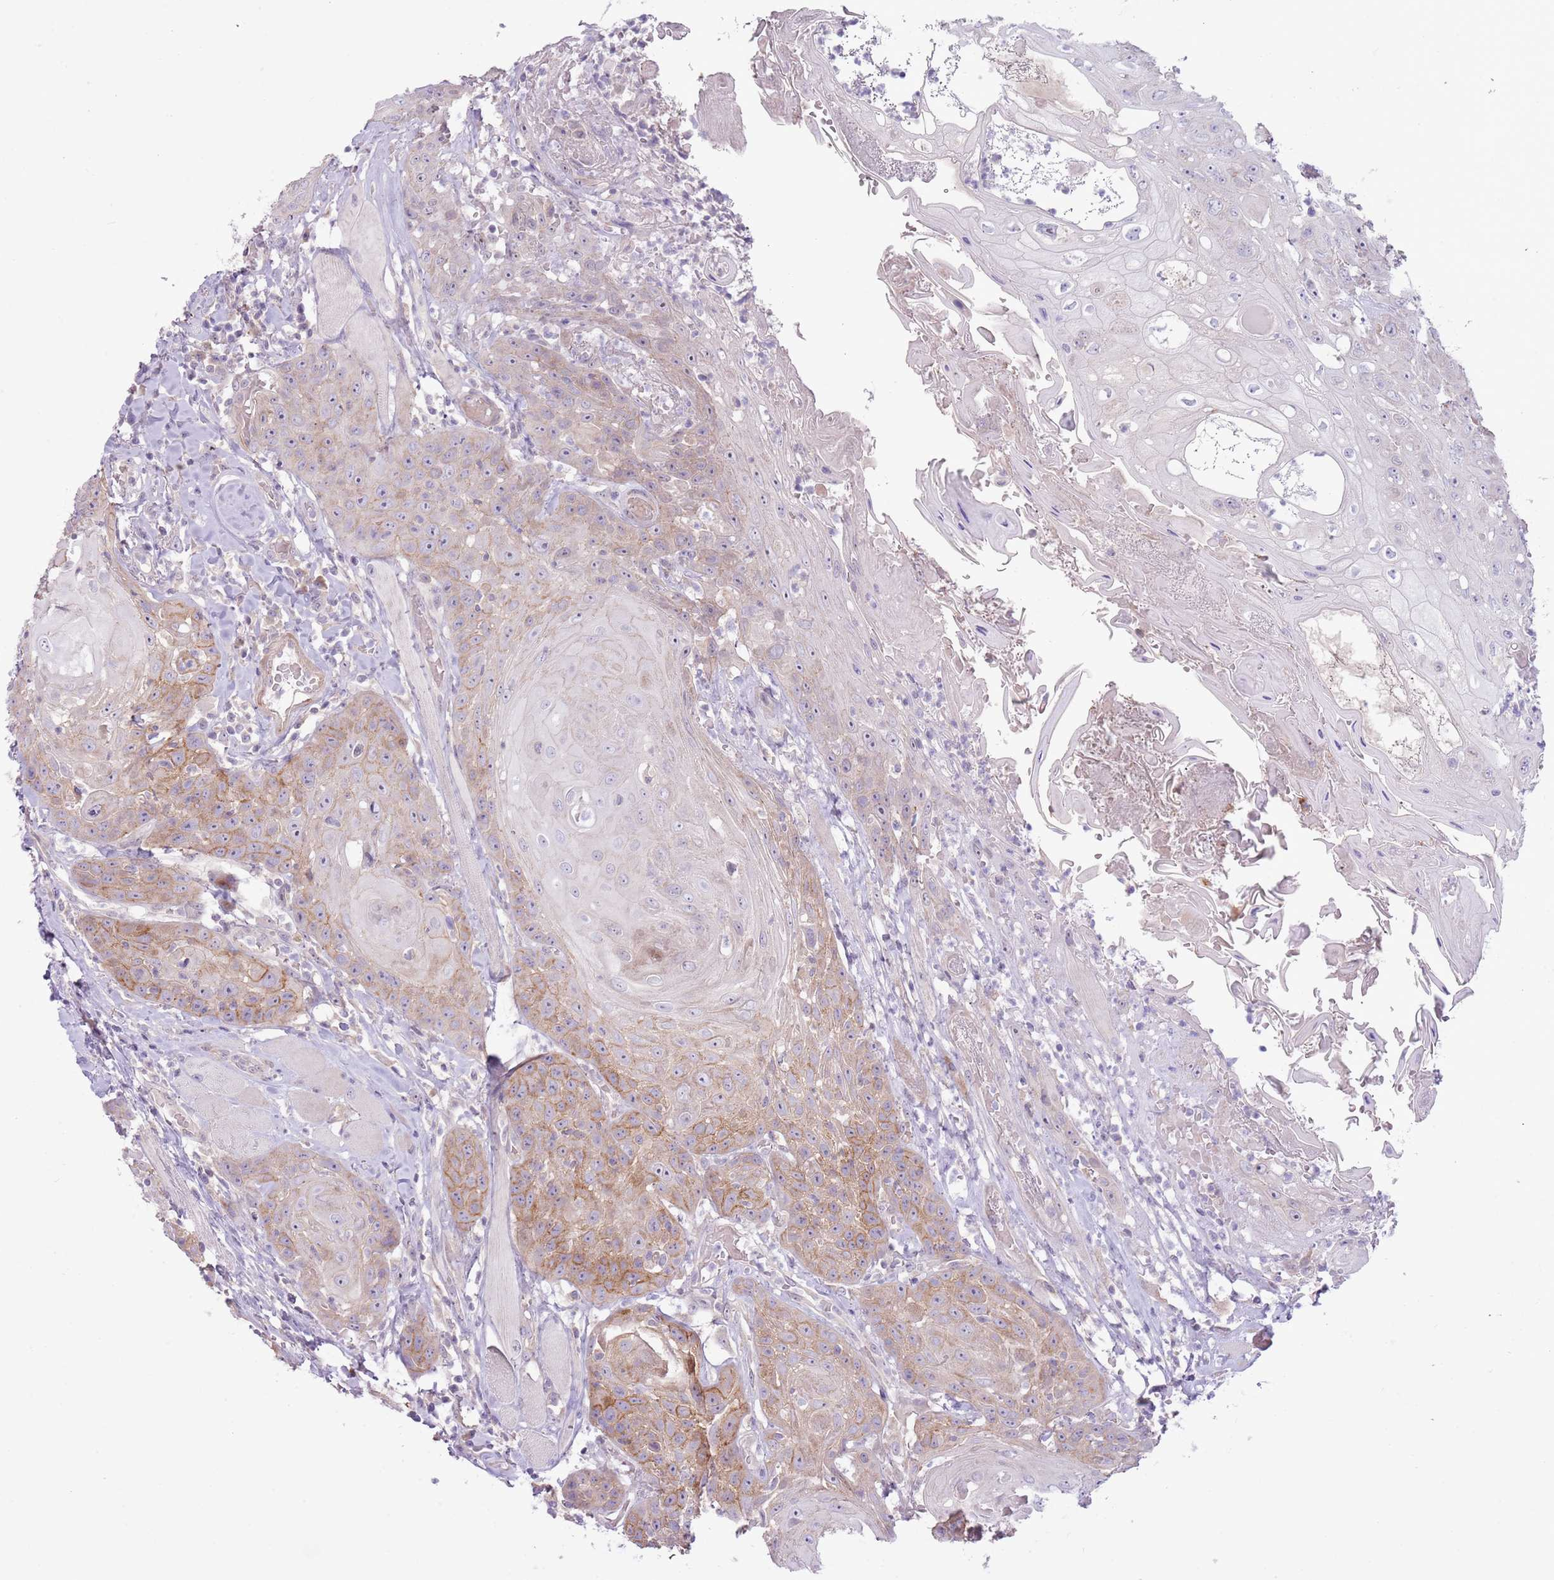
{"staining": {"intensity": "moderate", "quantity": "<25%", "location": "cytoplasmic/membranous"}, "tissue": "head and neck cancer", "cell_type": "Tumor cells", "image_type": "cancer", "snomed": [{"axis": "morphology", "description": "Squamous cell carcinoma, NOS"}, {"axis": "topography", "description": "Head-Neck"}], "caption": "Head and neck cancer stained with DAB immunohistochemistry reveals low levels of moderate cytoplasmic/membranous staining in approximately <25% of tumor cells. (DAB (3,3'-diaminobenzidine) IHC with brightfield microscopy, high magnification).", "gene": "MRO", "patient": {"sex": "female", "age": 59}}